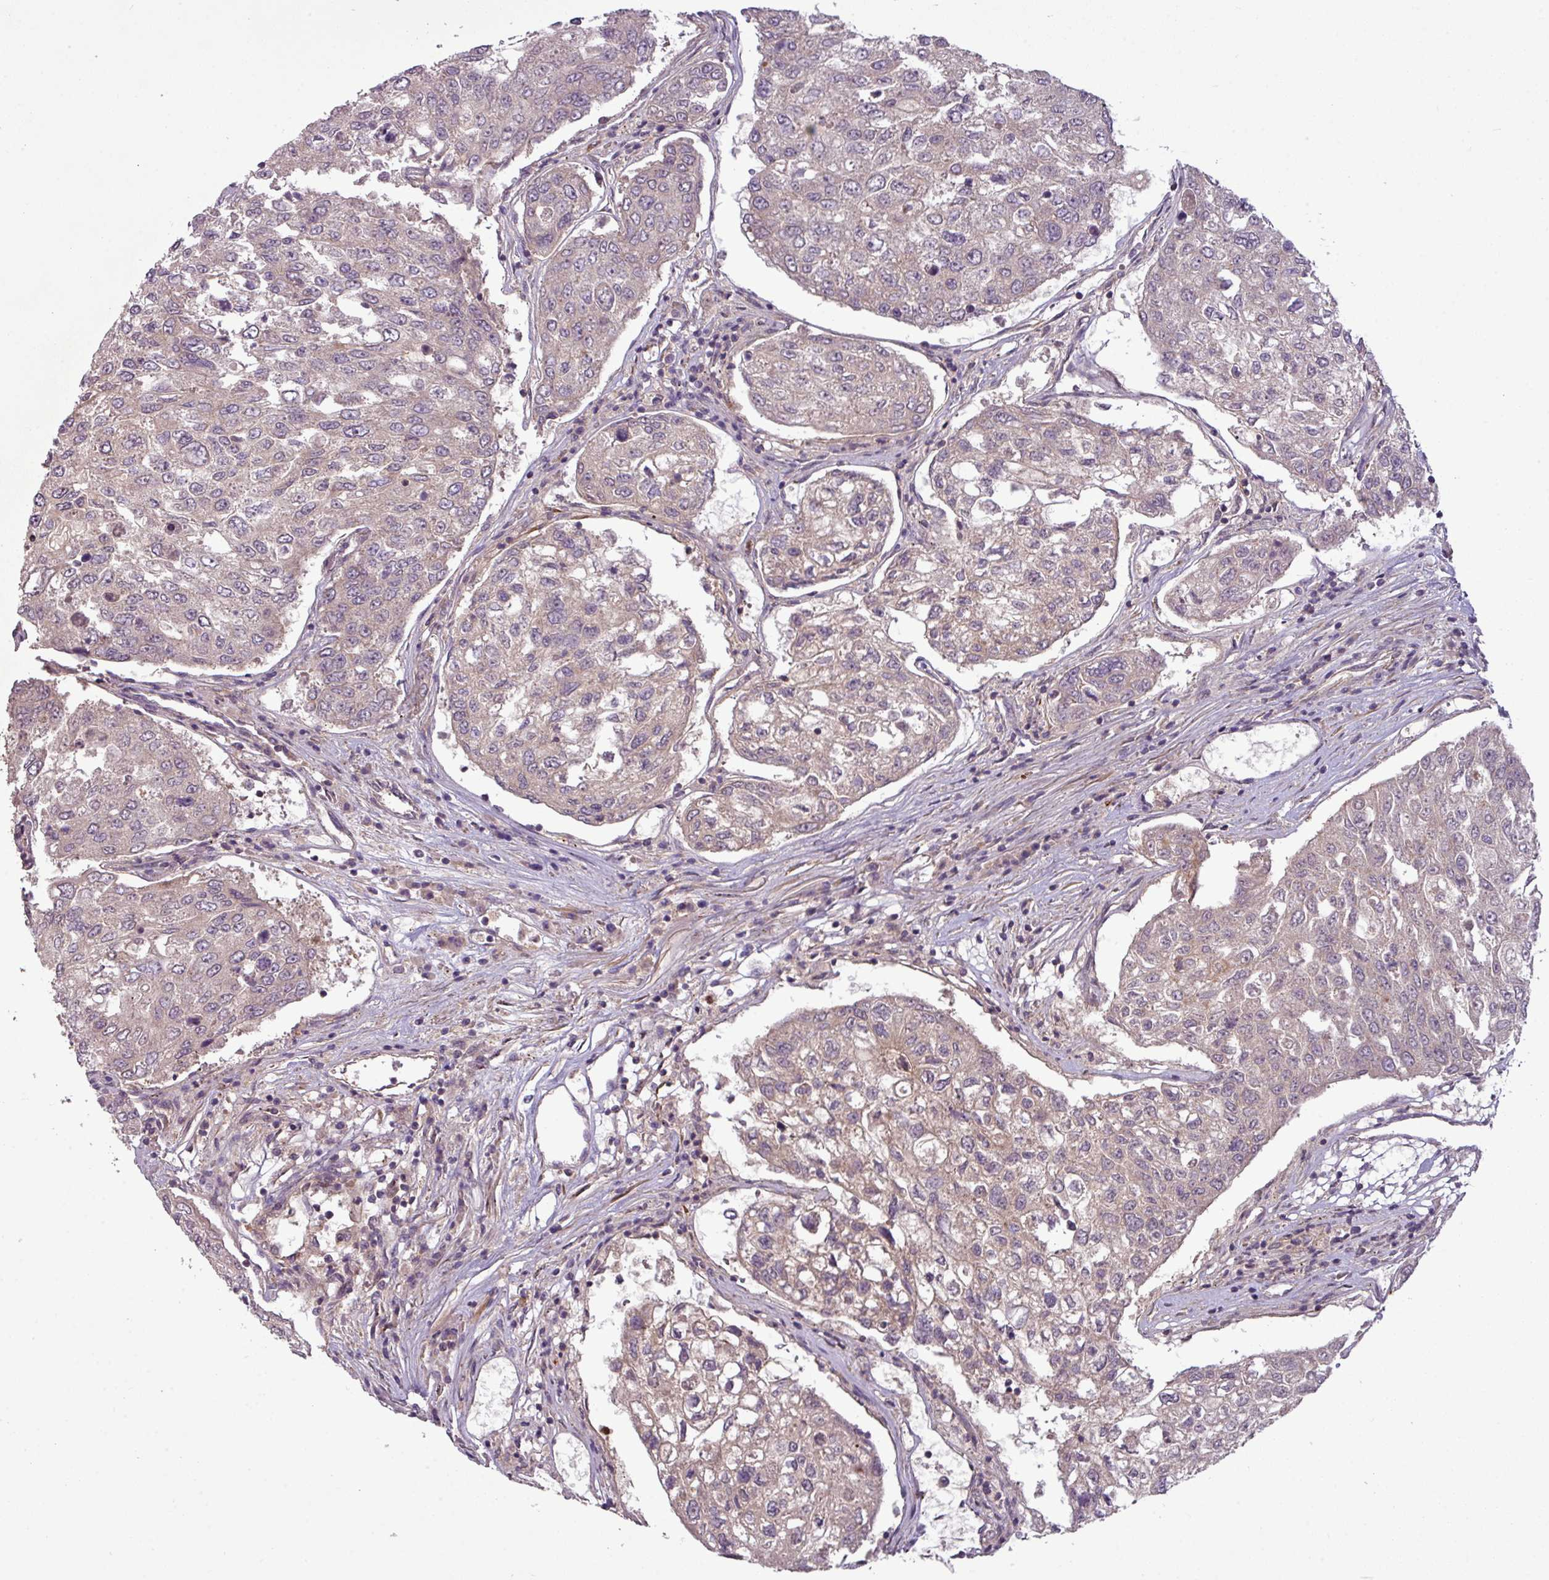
{"staining": {"intensity": "weak", "quantity": "<25%", "location": "cytoplasmic/membranous"}, "tissue": "urothelial cancer", "cell_type": "Tumor cells", "image_type": "cancer", "snomed": [{"axis": "morphology", "description": "Urothelial carcinoma, High grade"}, {"axis": "topography", "description": "Lymph node"}, {"axis": "topography", "description": "Urinary bladder"}], "caption": "High-grade urothelial carcinoma was stained to show a protein in brown. There is no significant expression in tumor cells. (DAB (3,3'-diaminobenzidine) immunohistochemistry visualized using brightfield microscopy, high magnification).", "gene": "PAPLN", "patient": {"sex": "male", "age": 51}}